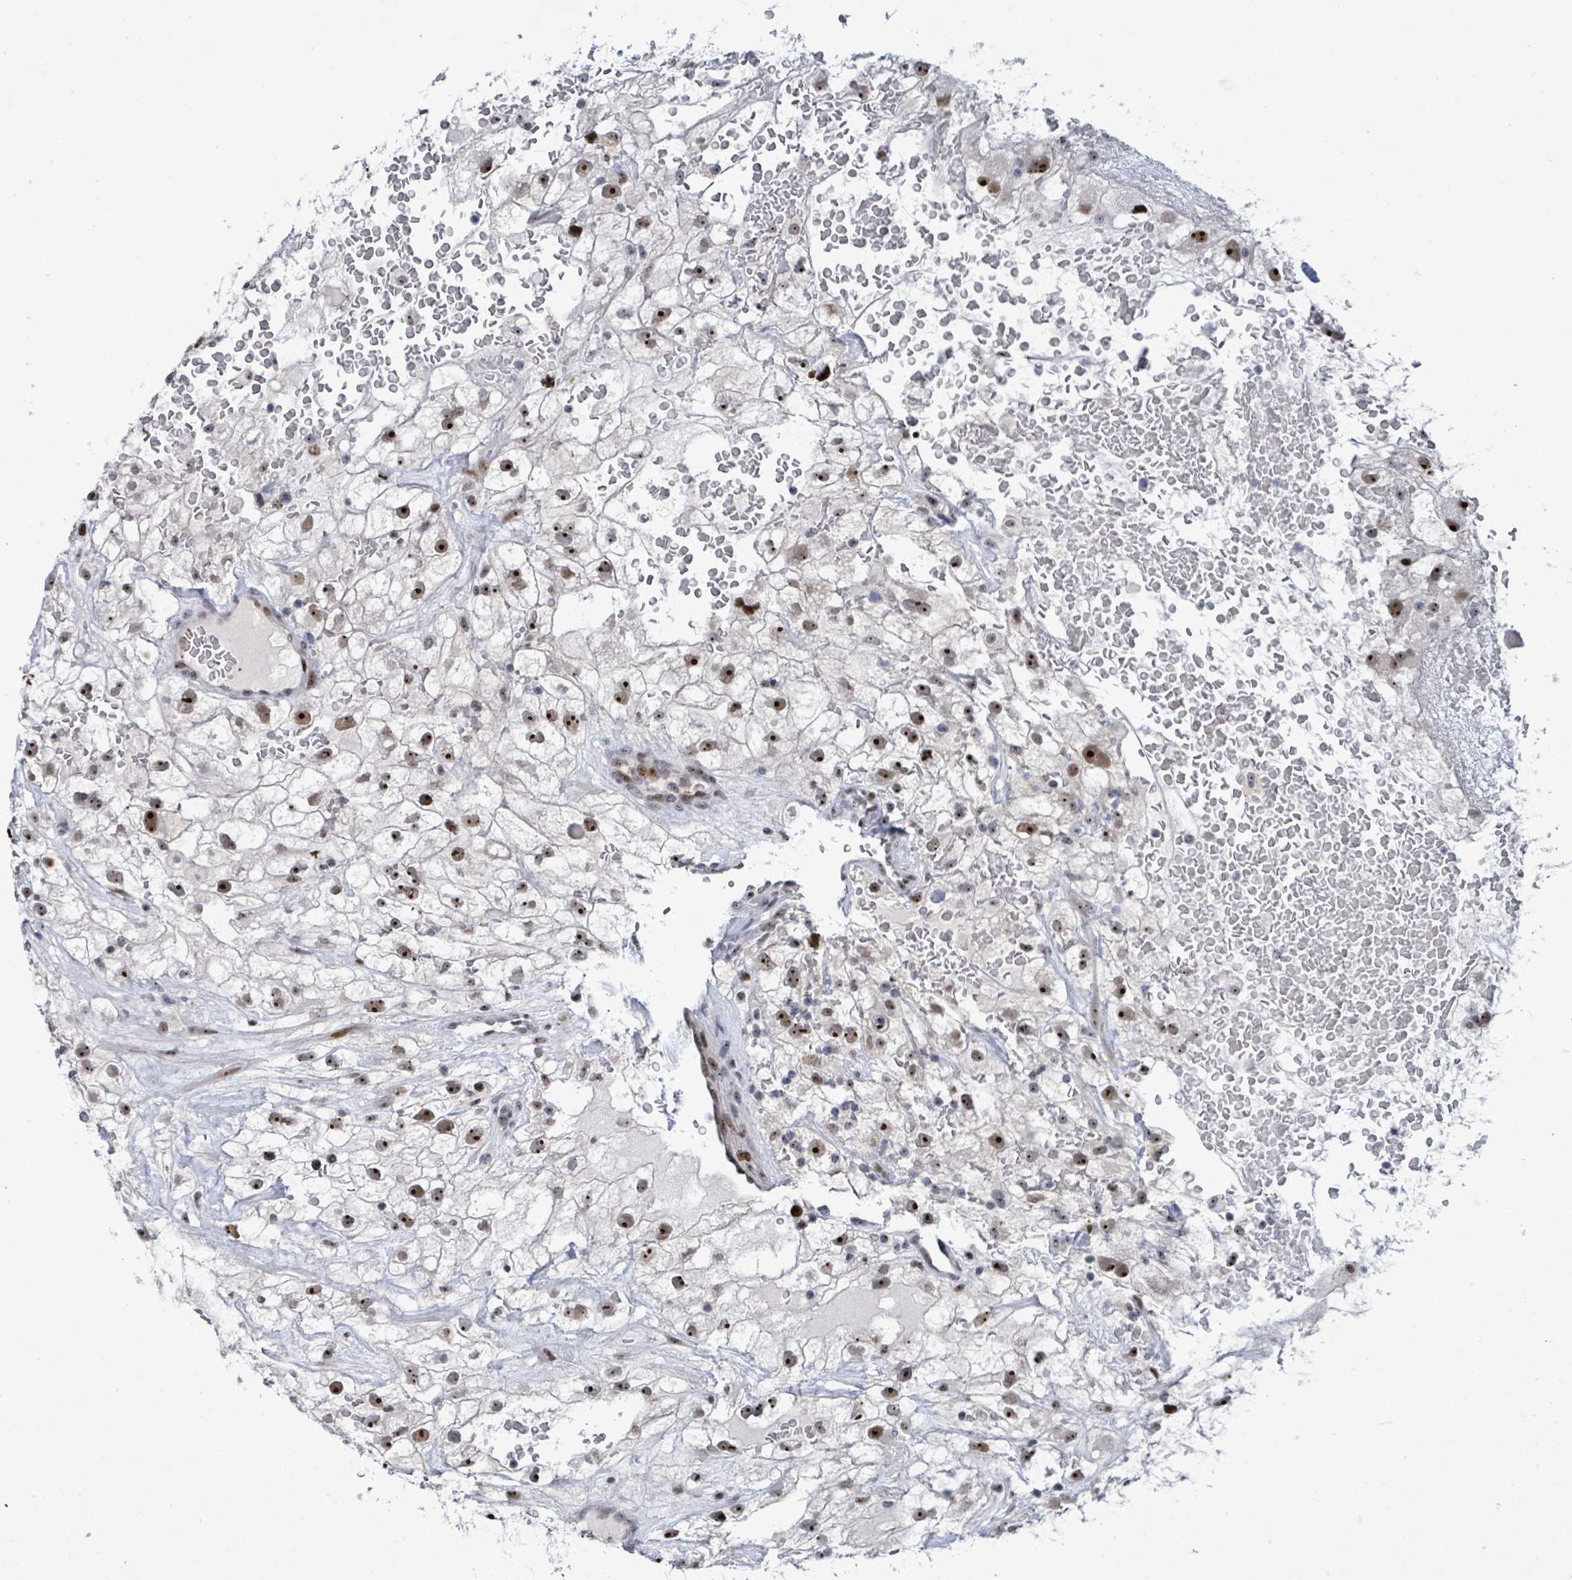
{"staining": {"intensity": "moderate", "quantity": "25%-75%", "location": "nuclear"}, "tissue": "renal cancer", "cell_type": "Tumor cells", "image_type": "cancer", "snomed": [{"axis": "morphology", "description": "Adenocarcinoma, NOS"}, {"axis": "topography", "description": "Kidney"}], "caption": "Renal adenocarcinoma was stained to show a protein in brown. There is medium levels of moderate nuclear expression in about 25%-75% of tumor cells.", "gene": "RRN3", "patient": {"sex": "male", "age": 59}}